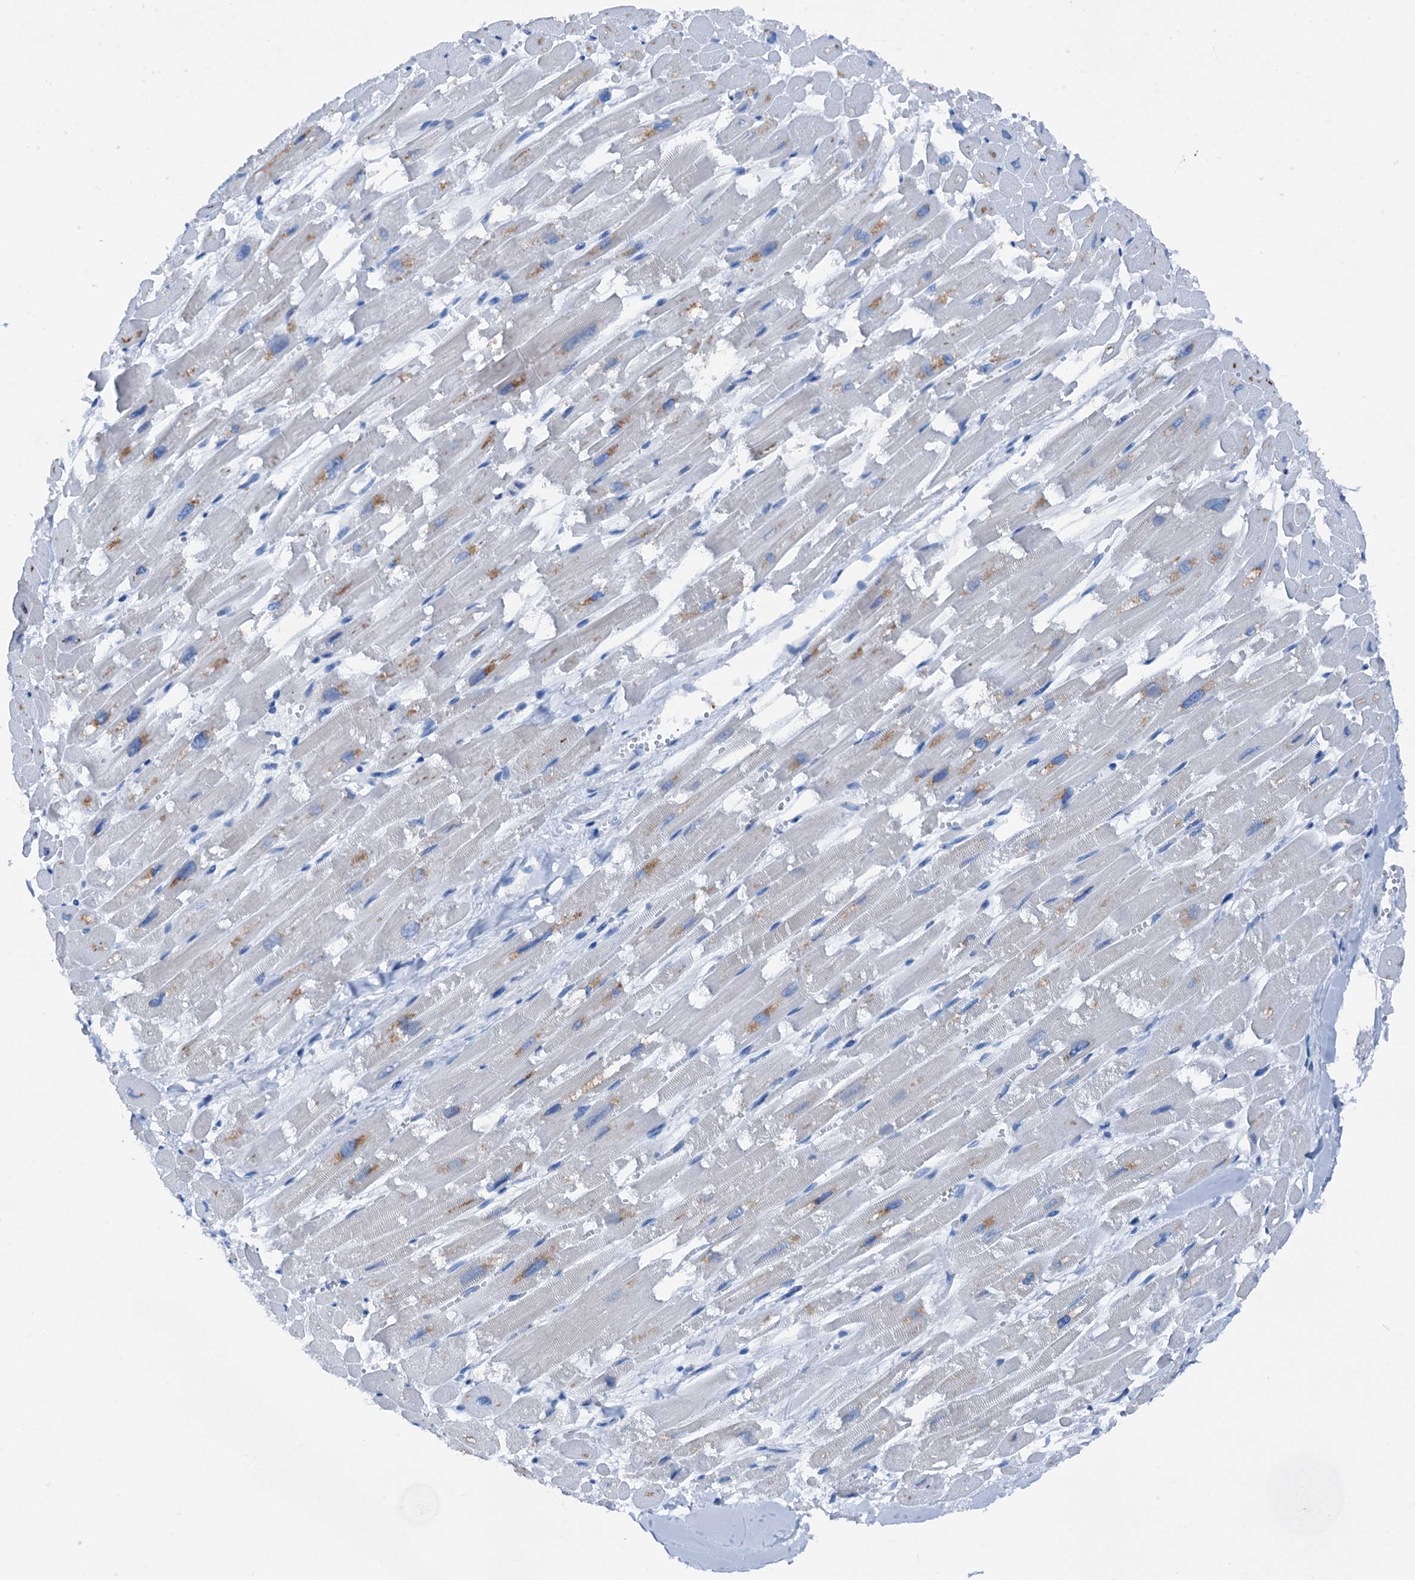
{"staining": {"intensity": "moderate", "quantity": "<25%", "location": "cytoplasmic/membranous"}, "tissue": "heart muscle", "cell_type": "Cardiomyocytes", "image_type": "normal", "snomed": [{"axis": "morphology", "description": "Normal tissue, NOS"}, {"axis": "topography", "description": "Heart"}], "caption": "Protein analysis of unremarkable heart muscle demonstrates moderate cytoplasmic/membranous staining in about <25% of cardiomyocytes.", "gene": "C1QTNF4", "patient": {"sex": "male", "age": 54}}